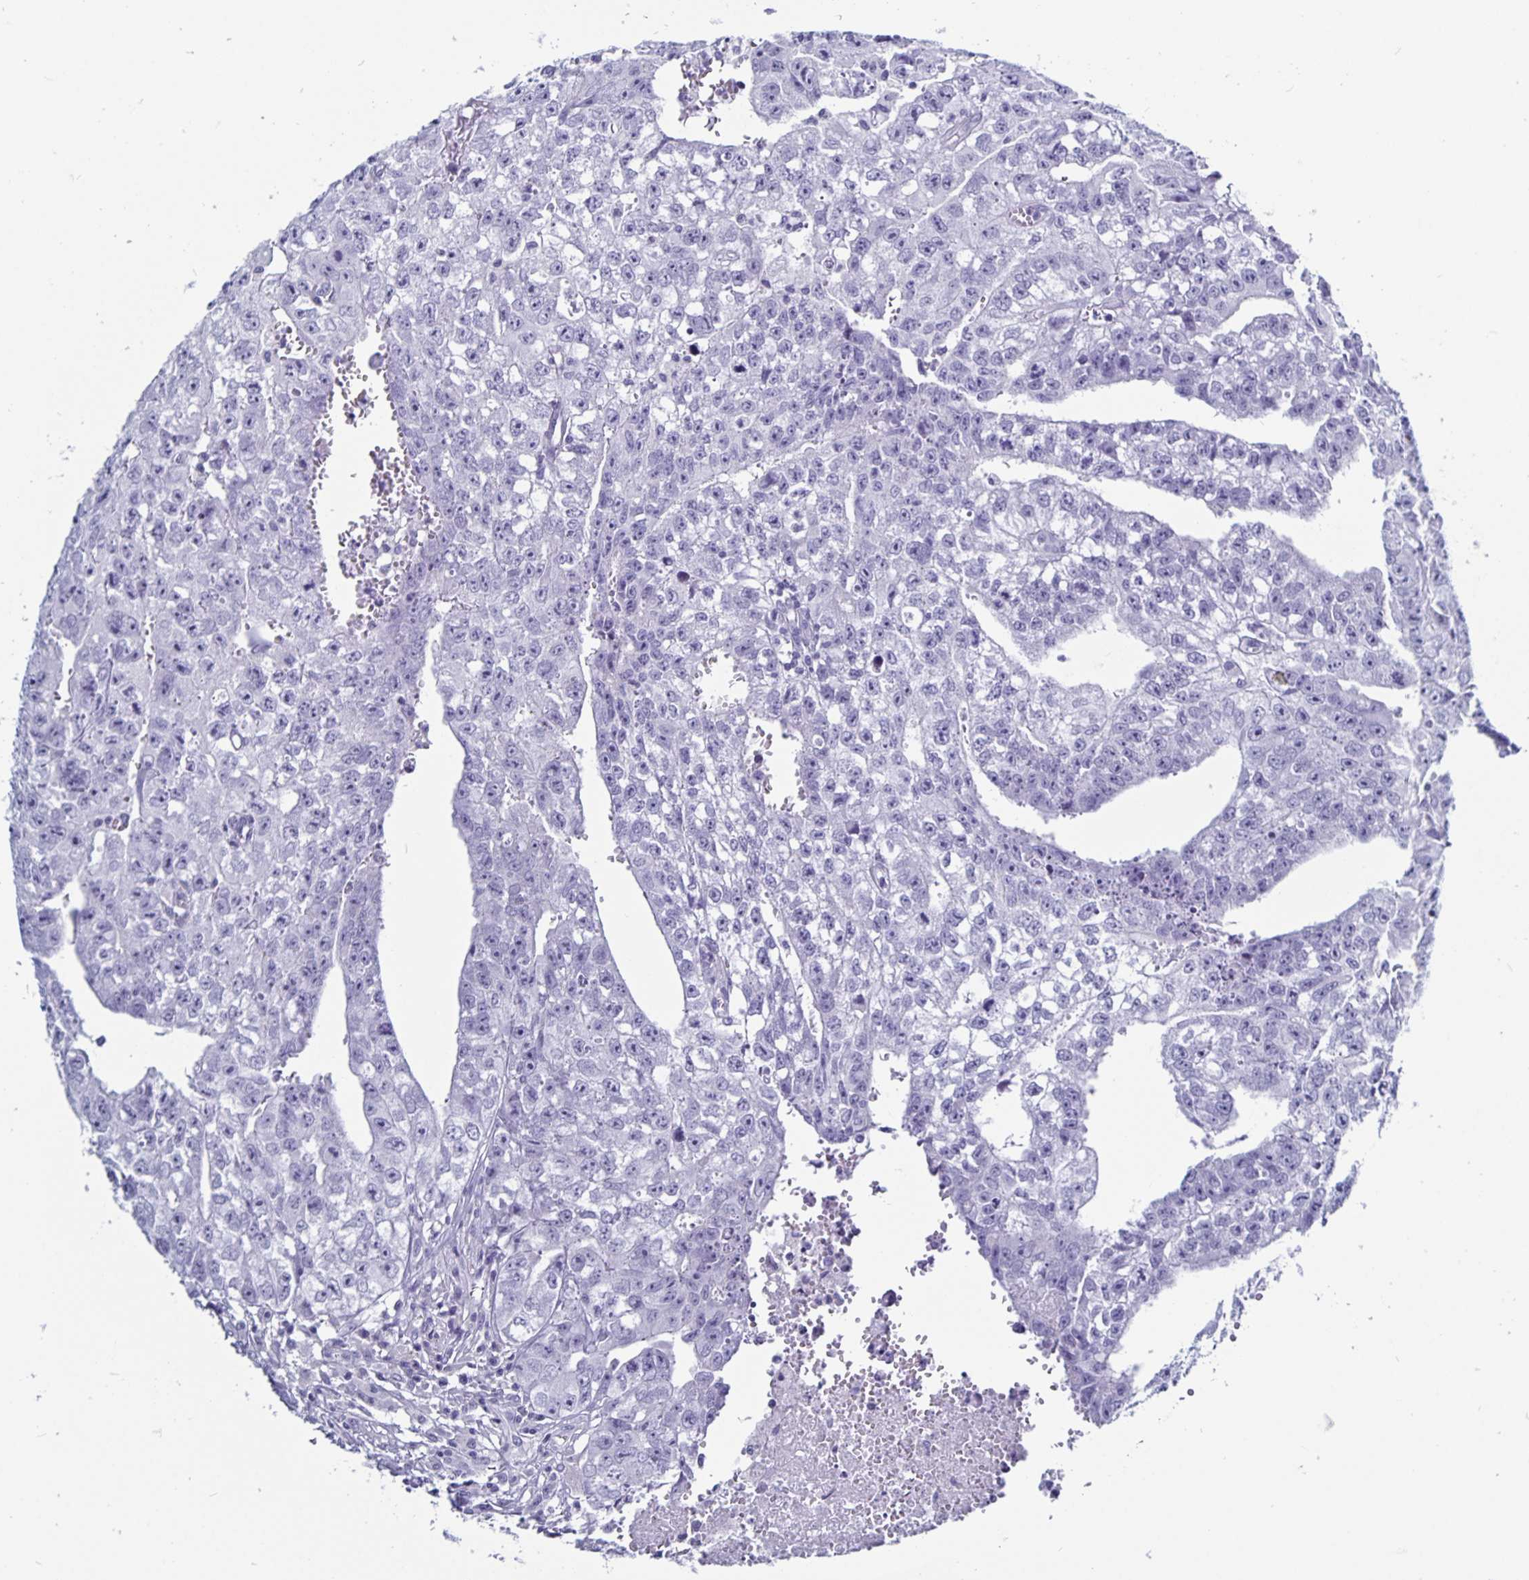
{"staining": {"intensity": "negative", "quantity": "none", "location": "none"}, "tissue": "testis cancer", "cell_type": "Tumor cells", "image_type": "cancer", "snomed": [{"axis": "morphology", "description": "Carcinoma, Embryonal, NOS"}, {"axis": "morphology", "description": "Teratoma, malignant, NOS"}, {"axis": "topography", "description": "Testis"}], "caption": "High power microscopy image of an immunohistochemistry (IHC) image of testis embryonal carcinoma, revealing no significant expression in tumor cells.", "gene": "ODF3B", "patient": {"sex": "male", "age": 24}}